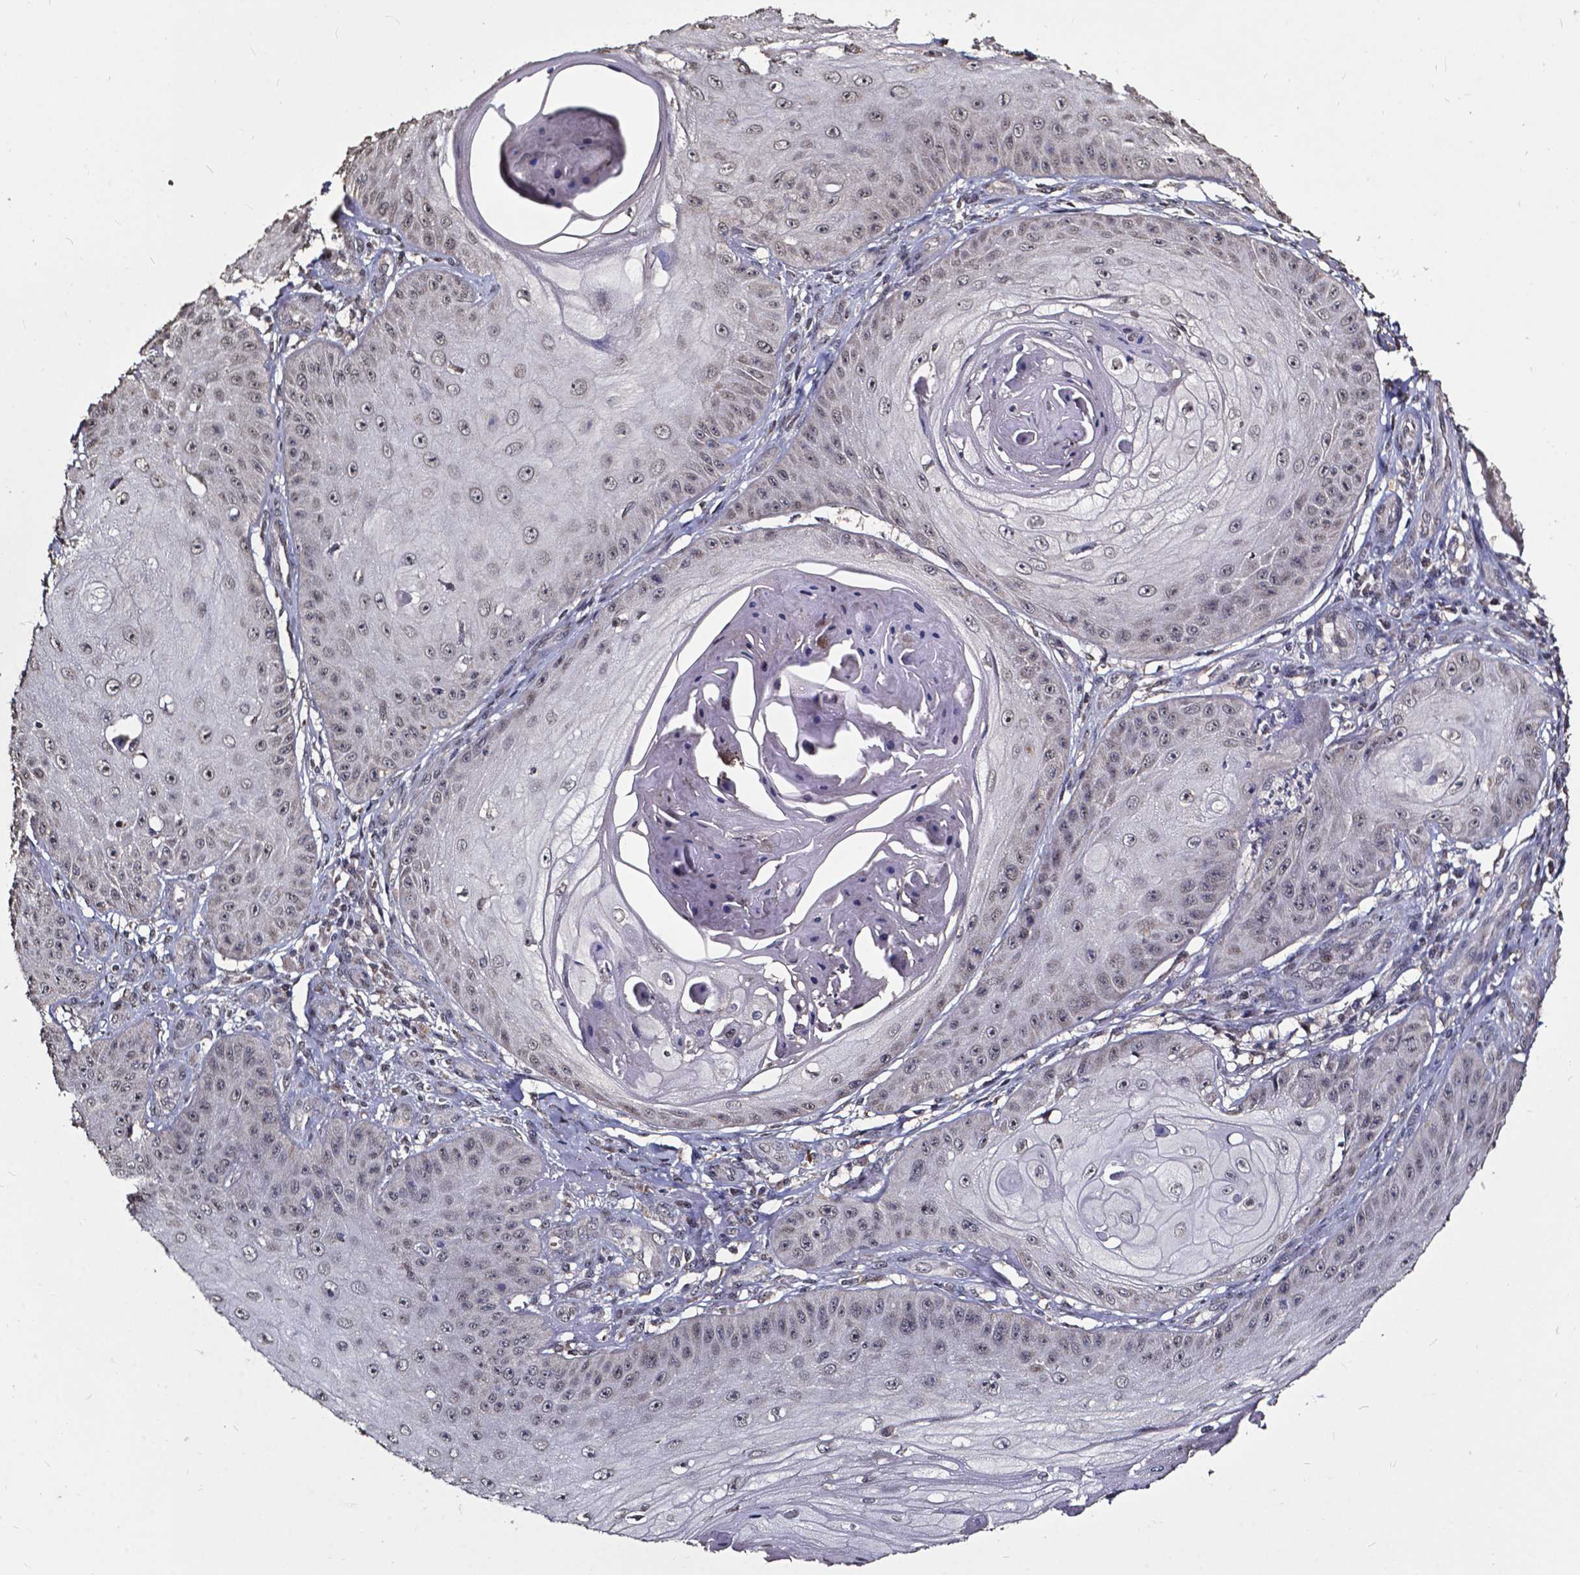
{"staining": {"intensity": "negative", "quantity": "none", "location": "none"}, "tissue": "skin cancer", "cell_type": "Tumor cells", "image_type": "cancer", "snomed": [{"axis": "morphology", "description": "Squamous cell carcinoma, NOS"}, {"axis": "topography", "description": "Skin"}], "caption": "Immunohistochemical staining of skin cancer (squamous cell carcinoma) shows no significant expression in tumor cells.", "gene": "GLRA2", "patient": {"sex": "male", "age": 70}}